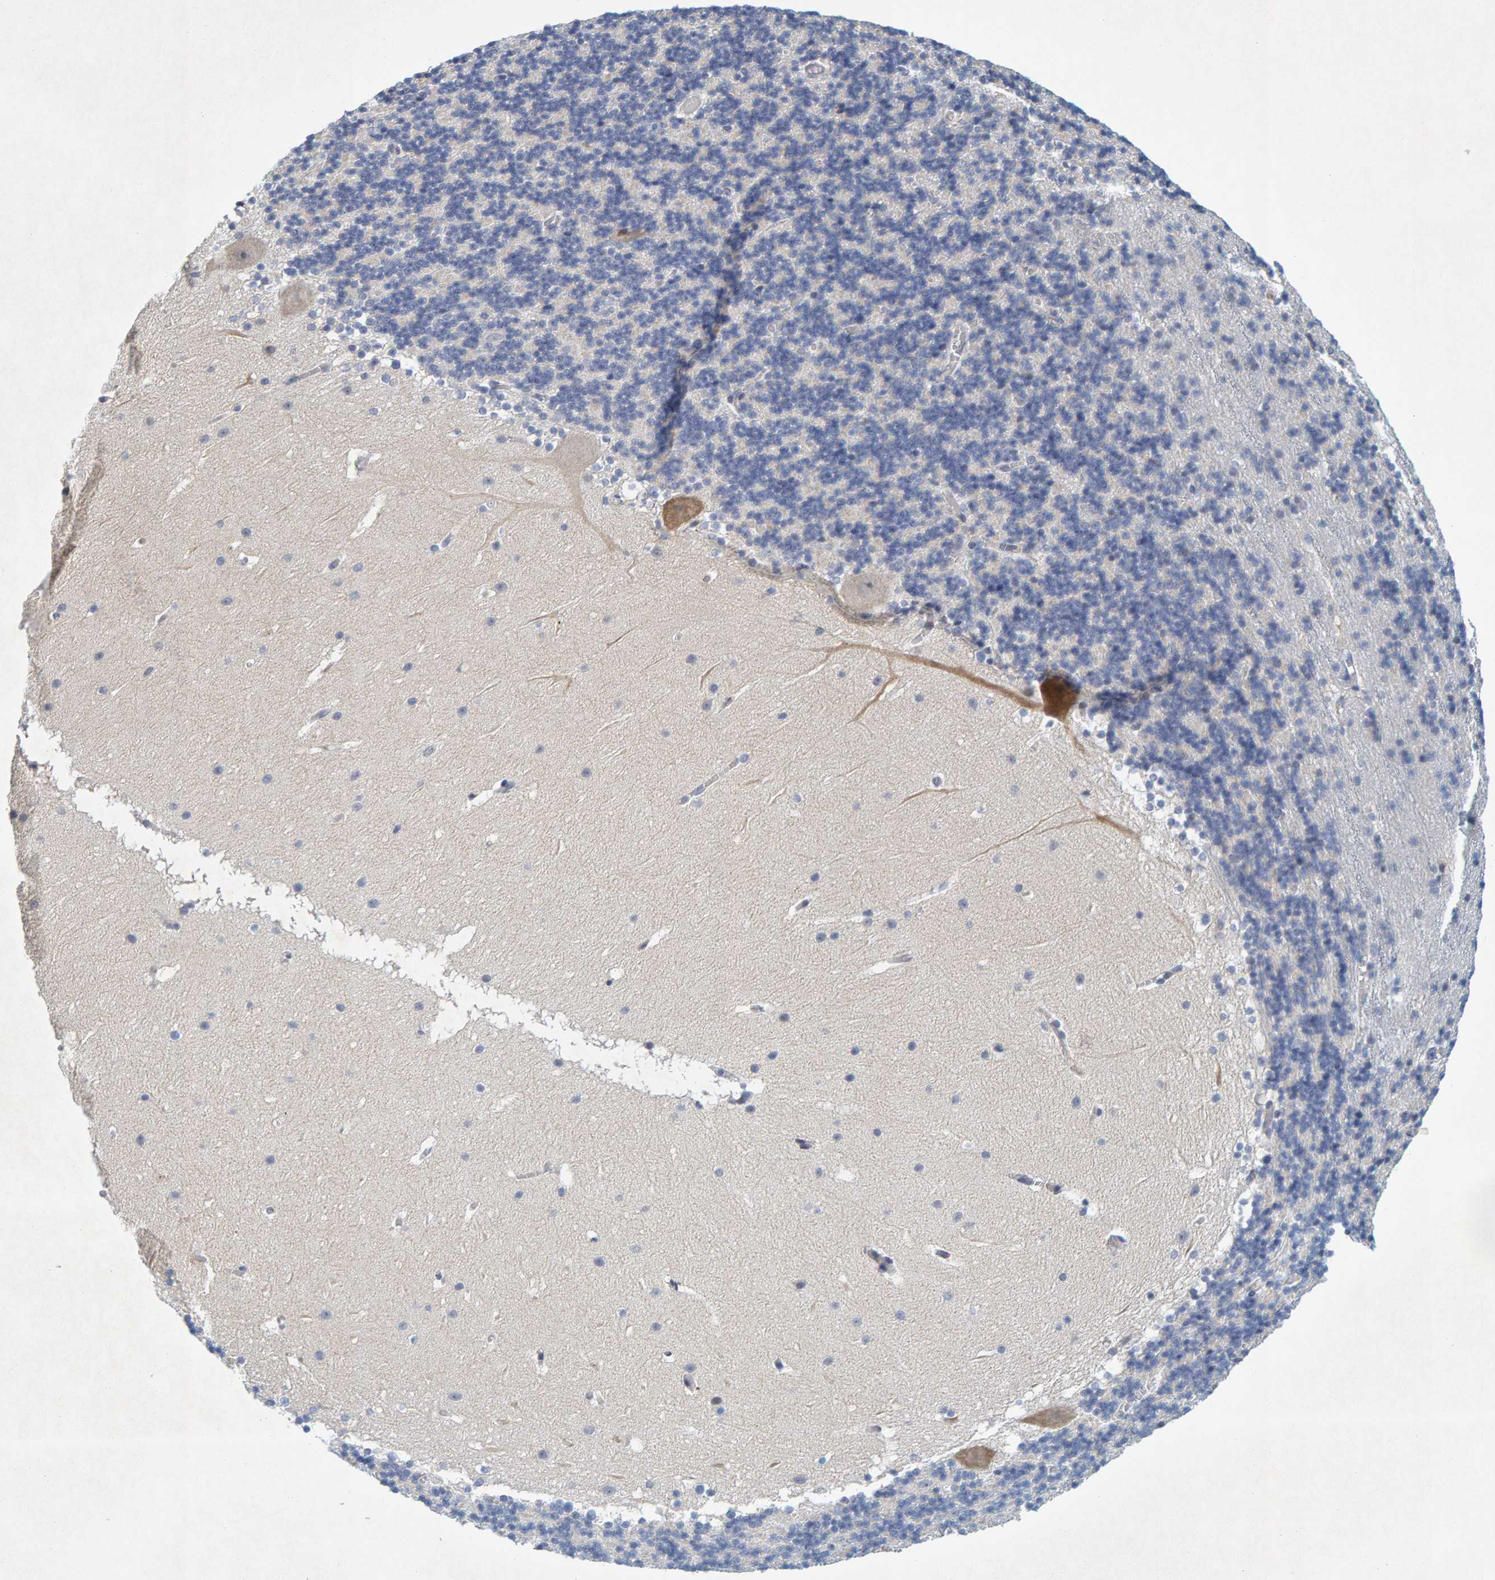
{"staining": {"intensity": "negative", "quantity": "none", "location": "none"}, "tissue": "cerebellum", "cell_type": "Cells in granular layer", "image_type": "normal", "snomed": [{"axis": "morphology", "description": "Normal tissue, NOS"}, {"axis": "topography", "description": "Cerebellum"}], "caption": "Photomicrograph shows no significant protein expression in cells in granular layer of benign cerebellum. (Stains: DAB (3,3'-diaminobenzidine) IHC with hematoxylin counter stain, Microscopy: brightfield microscopy at high magnification).", "gene": "ZNF77", "patient": {"sex": "male", "age": 45}}